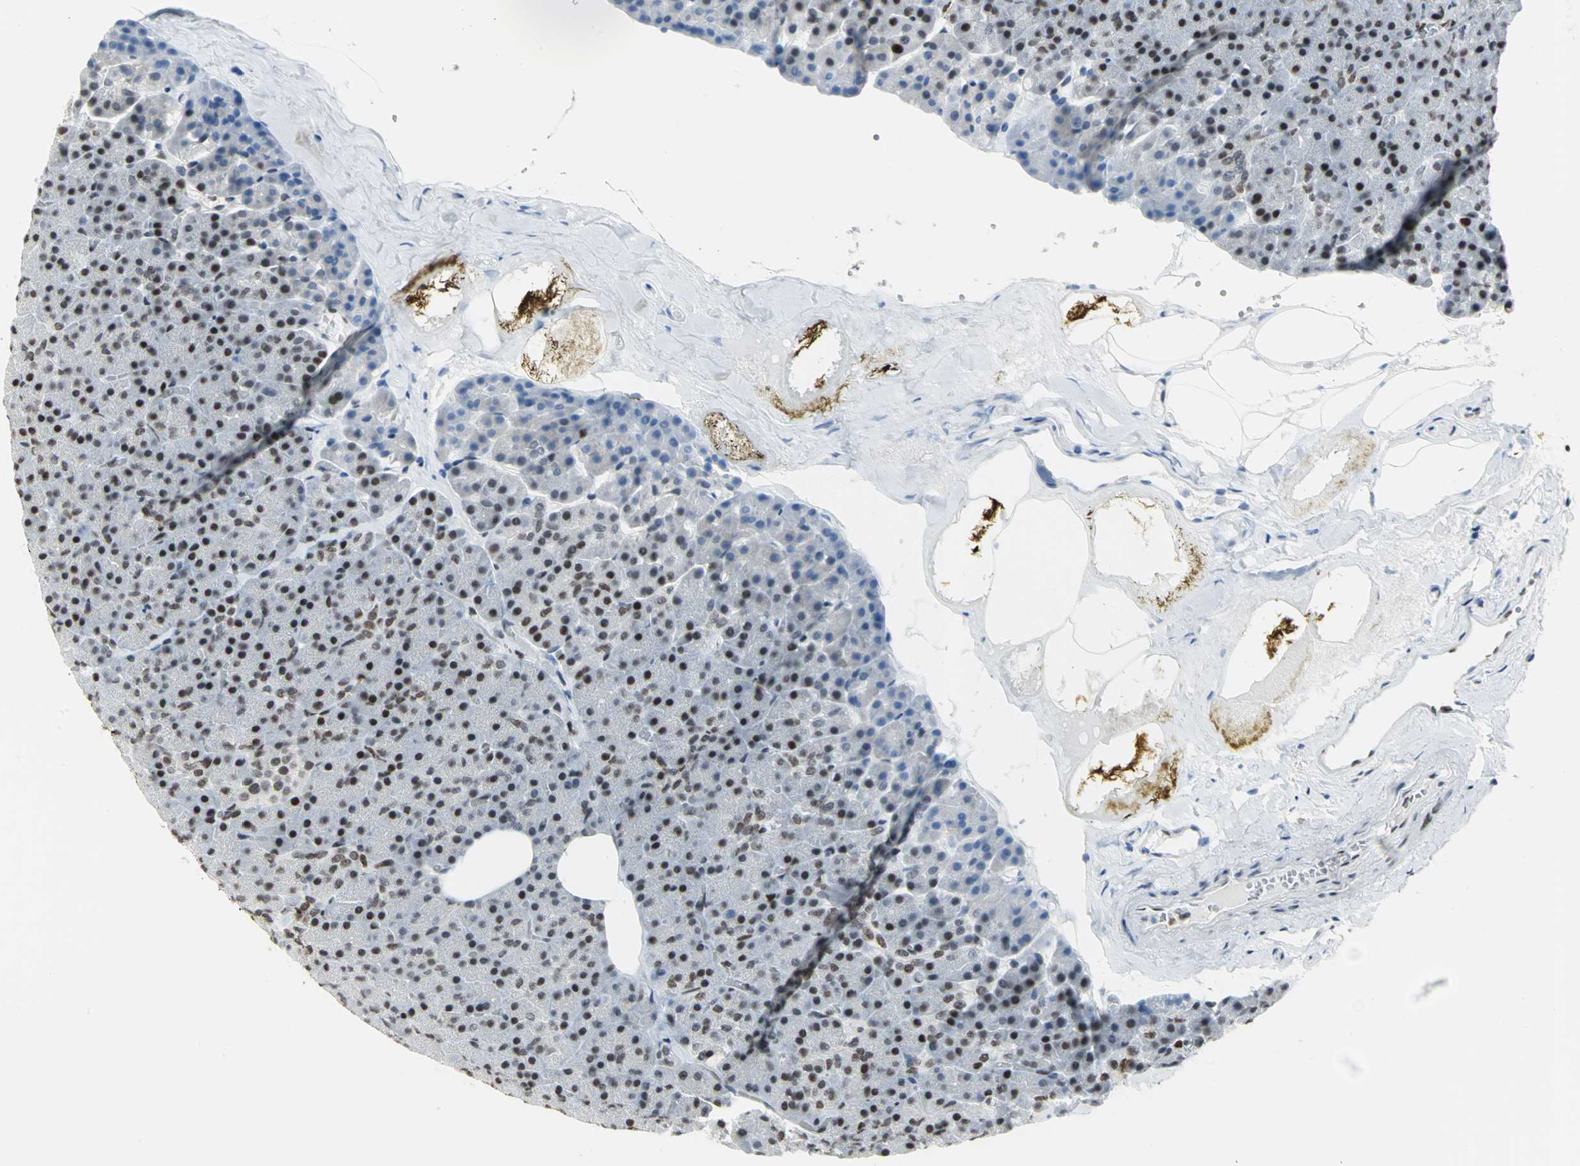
{"staining": {"intensity": "strong", "quantity": ">75%", "location": "nuclear"}, "tissue": "pancreas", "cell_type": "Exocrine glandular cells", "image_type": "normal", "snomed": [{"axis": "morphology", "description": "Normal tissue, NOS"}, {"axis": "topography", "description": "Pancreas"}], "caption": "The image reveals staining of unremarkable pancreas, revealing strong nuclear protein expression (brown color) within exocrine glandular cells.", "gene": "HNRNPD", "patient": {"sex": "female", "age": 35}}